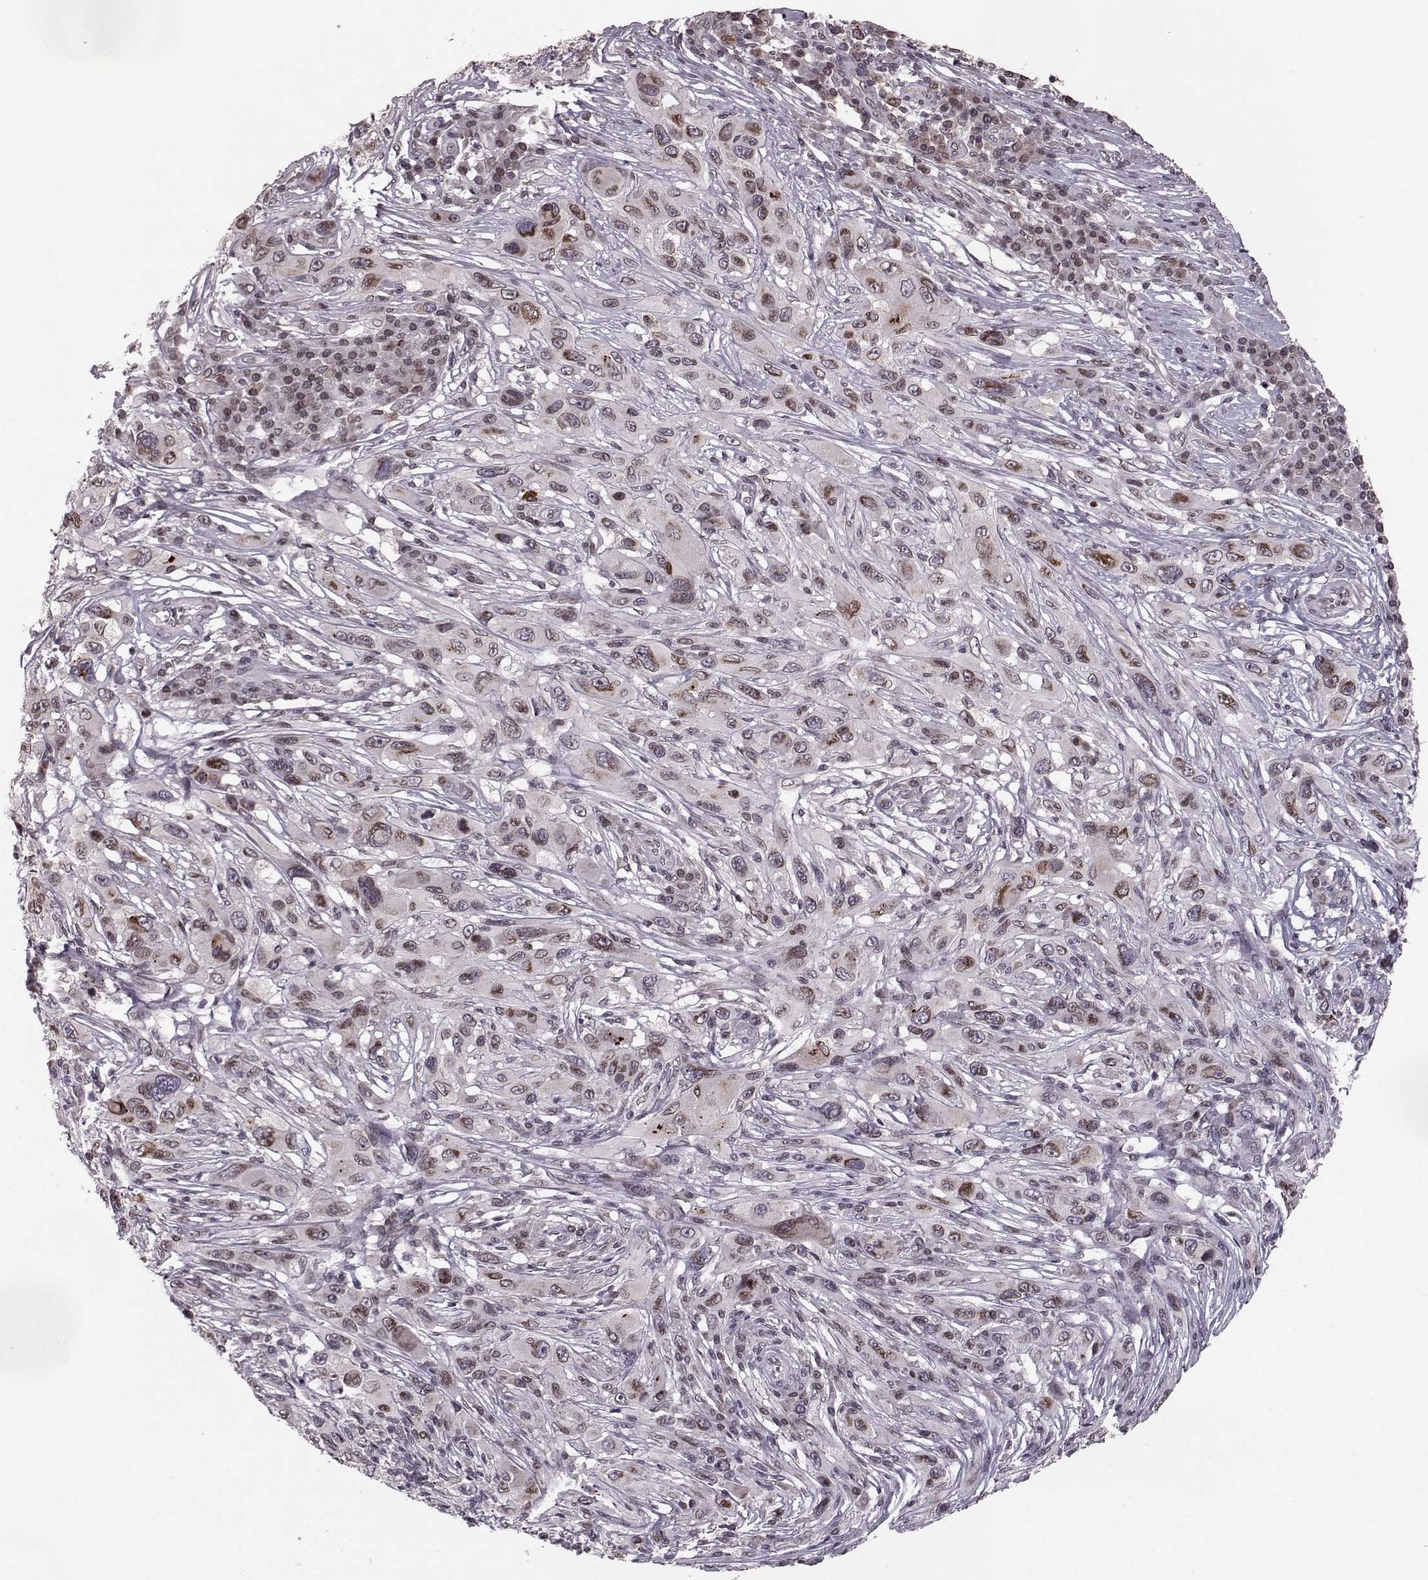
{"staining": {"intensity": "negative", "quantity": "none", "location": "none"}, "tissue": "melanoma", "cell_type": "Tumor cells", "image_type": "cancer", "snomed": [{"axis": "morphology", "description": "Malignant melanoma, NOS"}, {"axis": "topography", "description": "Skin"}], "caption": "Immunohistochemical staining of melanoma shows no significant expression in tumor cells.", "gene": "NUP37", "patient": {"sex": "male", "age": 53}}